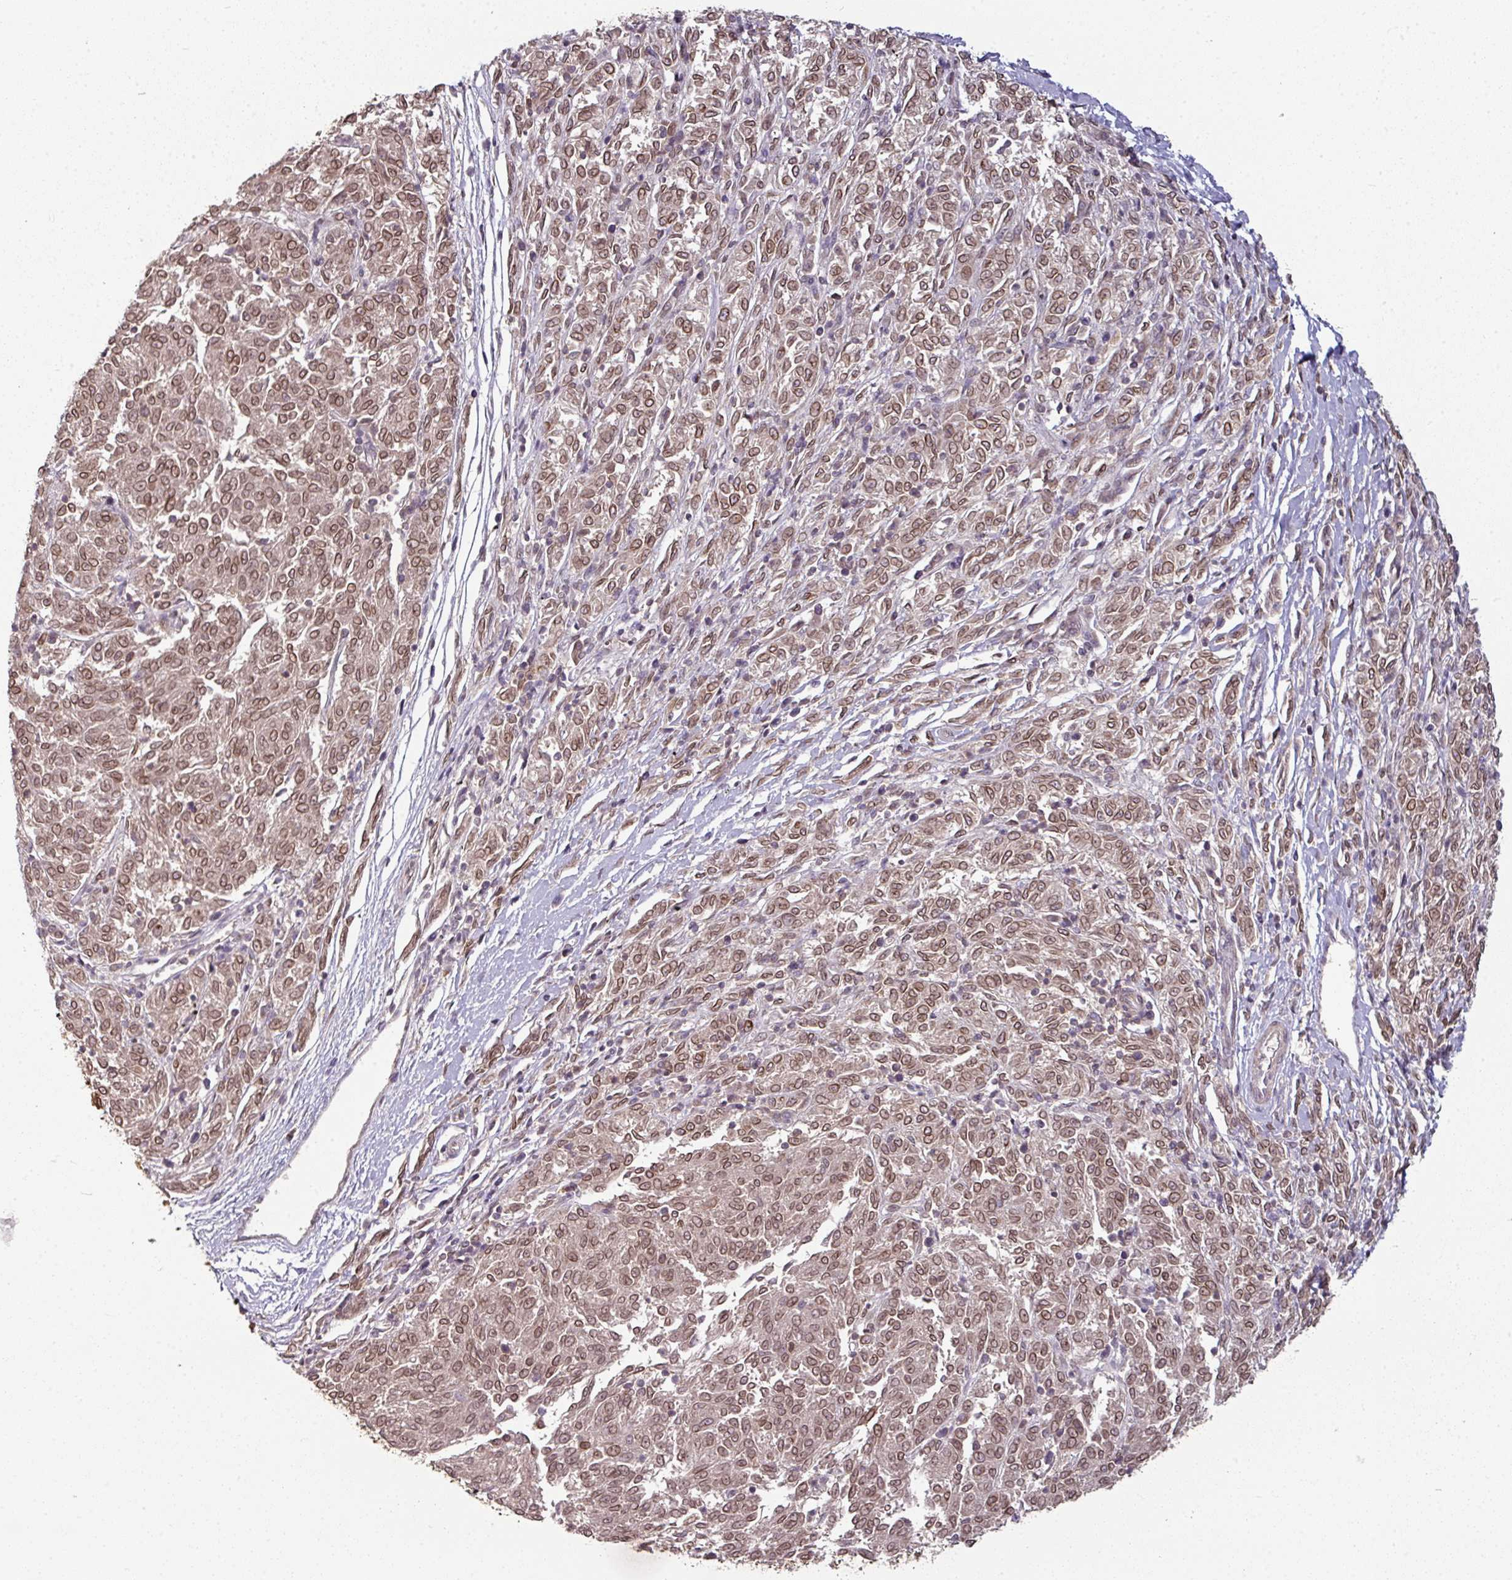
{"staining": {"intensity": "moderate", "quantity": "25%-75%", "location": "cytoplasmic/membranous,nuclear"}, "tissue": "melanoma", "cell_type": "Tumor cells", "image_type": "cancer", "snomed": [{"axis": "morphology", "description": "Malignant melanoma, NOS"}, {"axis": "topography", "description": "Skin"}], "caption": "A brown stain labels moderate cytoplasmic/membranous and nuclear positivity of a protein in malignant melanoma tumor cells.", "gene": "RANGAP1", "patient": {"sex": "female", "age": 72}}